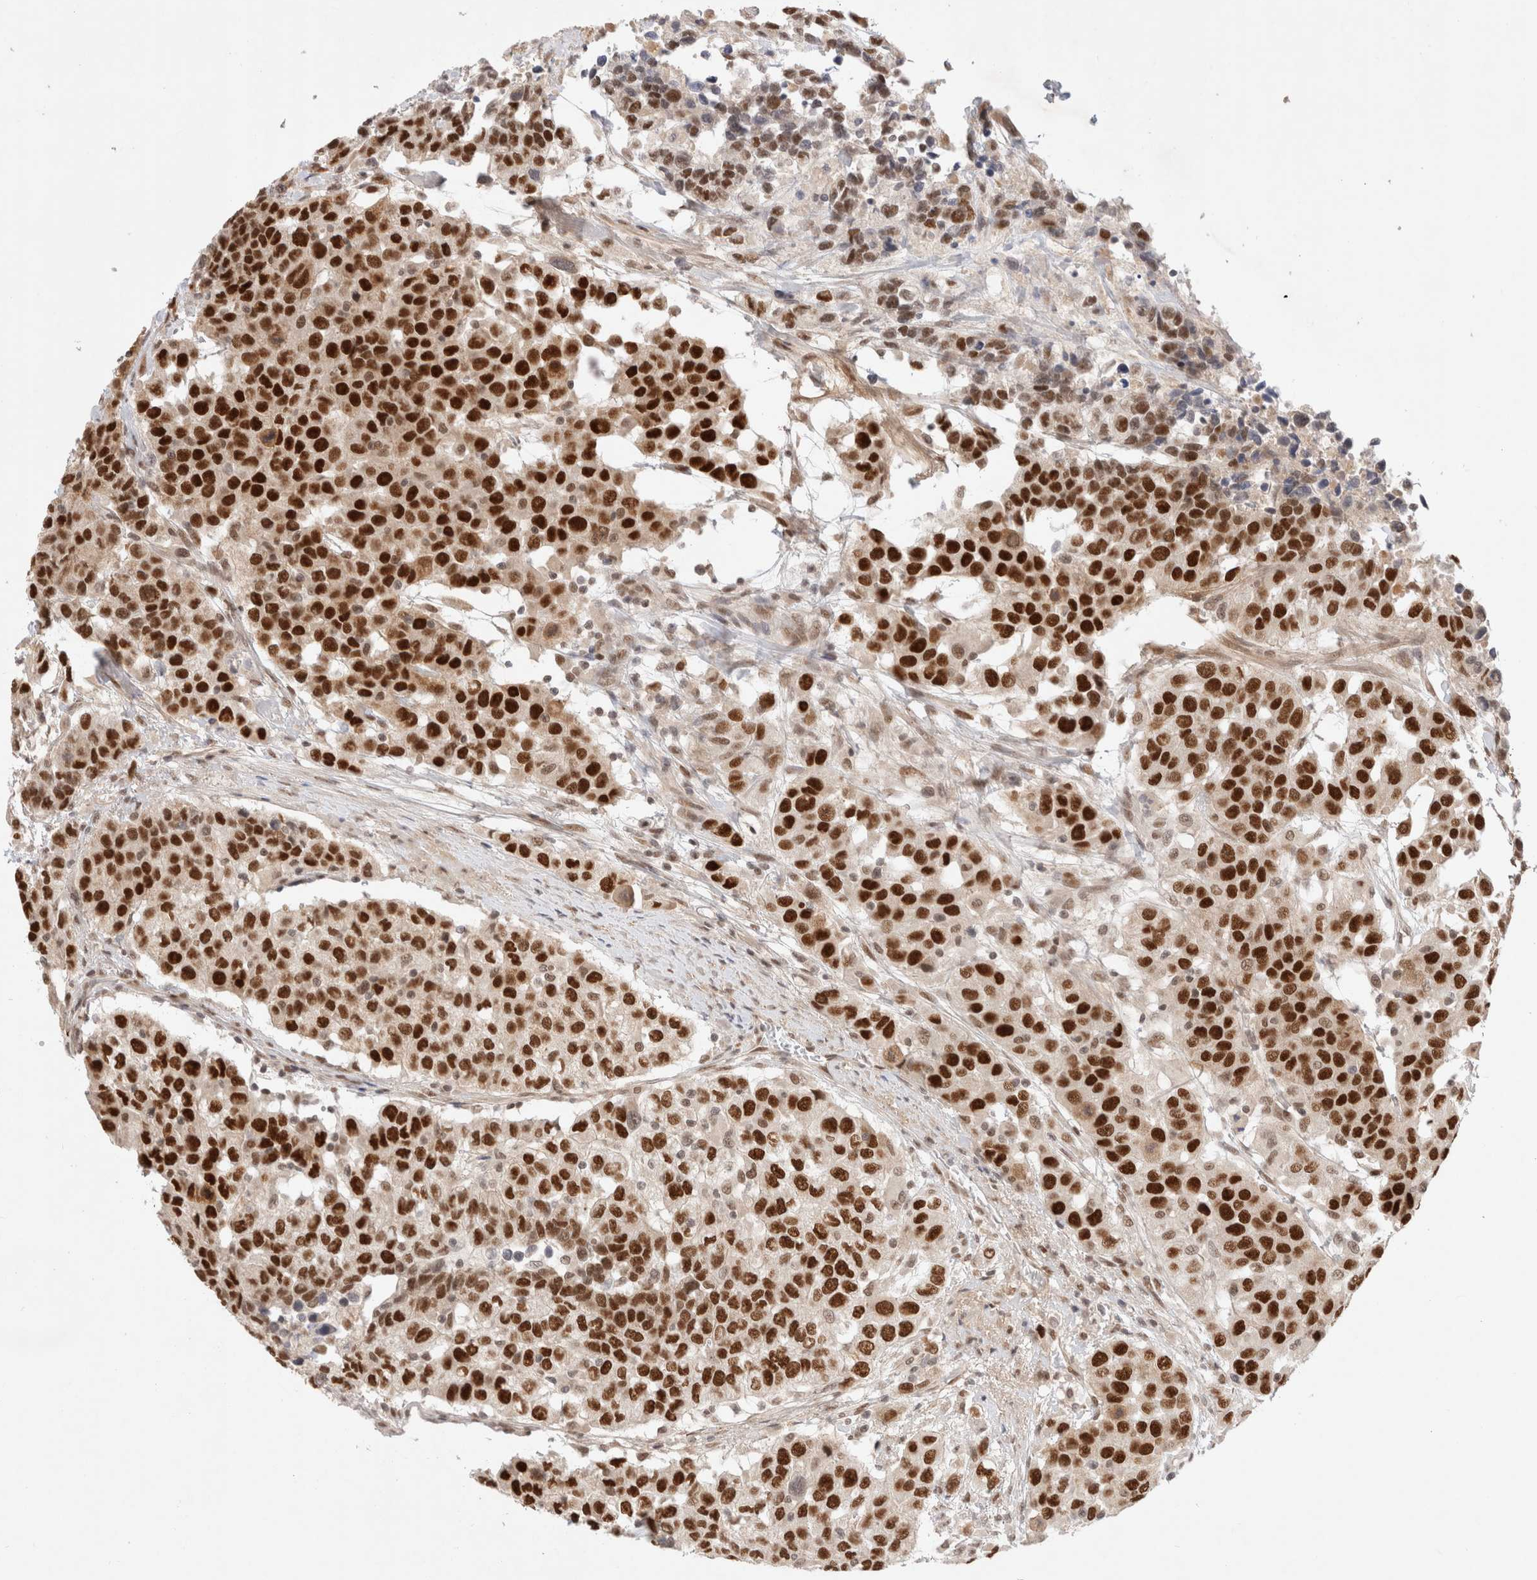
{"staining": {"intensity": "strong", "quantity": ">75%", "location": "nuclear"}, "tissue": "urothelial cancer", "cell_type": "Tumor cells", "image_type": "cancer", "snomed": [{"axis": "morphology", "description": "Urothelial carcinoma, High grade"}, {"axis": "topography", "description": "Urinary bladder"}], "caption": "IHC micrograph of human high-grade urothelial carcinoma stained for a protein (brown), which shows high levels of strong nuclear staining in approximately >75% of tumor cells.", "gene": "GTF2I", "patient": {"sex": "female", "age": 80}}